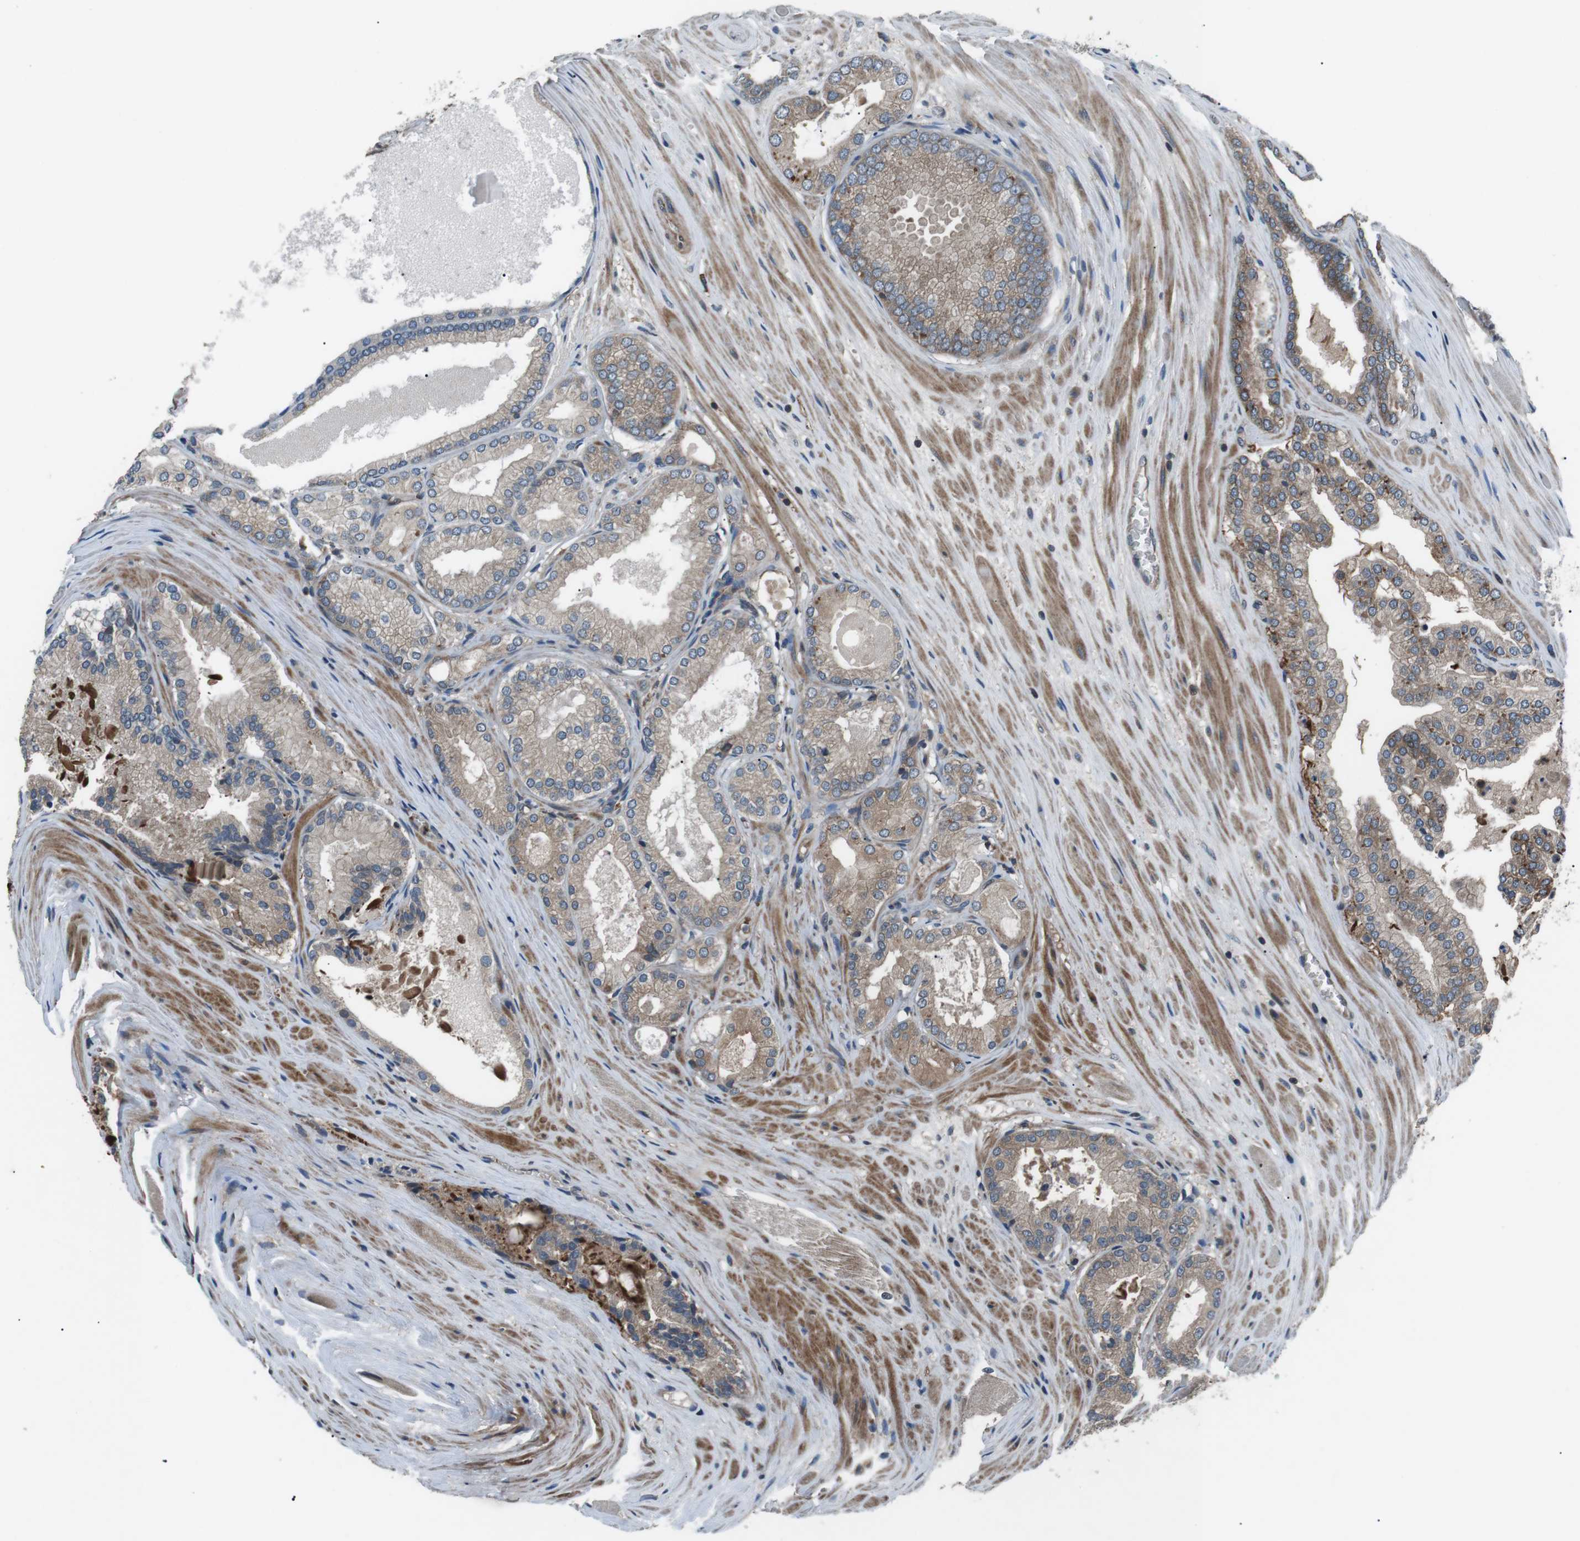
{"staining": {"intensity": "weak", "quantity": "25%-75%", "location": "cytoplasmic/membranous"}, "tissue": "prostate cancer", "cell_type": "Tumor cells", "image_type": "cancer", "snomed": [{"axis": "morphology", "description": "Adenocarcinoma, High grade"}, {"axis": "topography", "description": "Prostate"}], "caption": "Prostate cancer (high-grade adenocarcinoma) tissue shows weak cytoplasmic/membranous positivity in approximately 25%-75% of tumor cells, visualized by immunohistochemistry. (DAB (3,3'-diaminobenzidine) IHC, brown staining for protein, blue staining for nuclei).", "gene": "GPR161", "patient": {"sex": "male", "age": 59}}